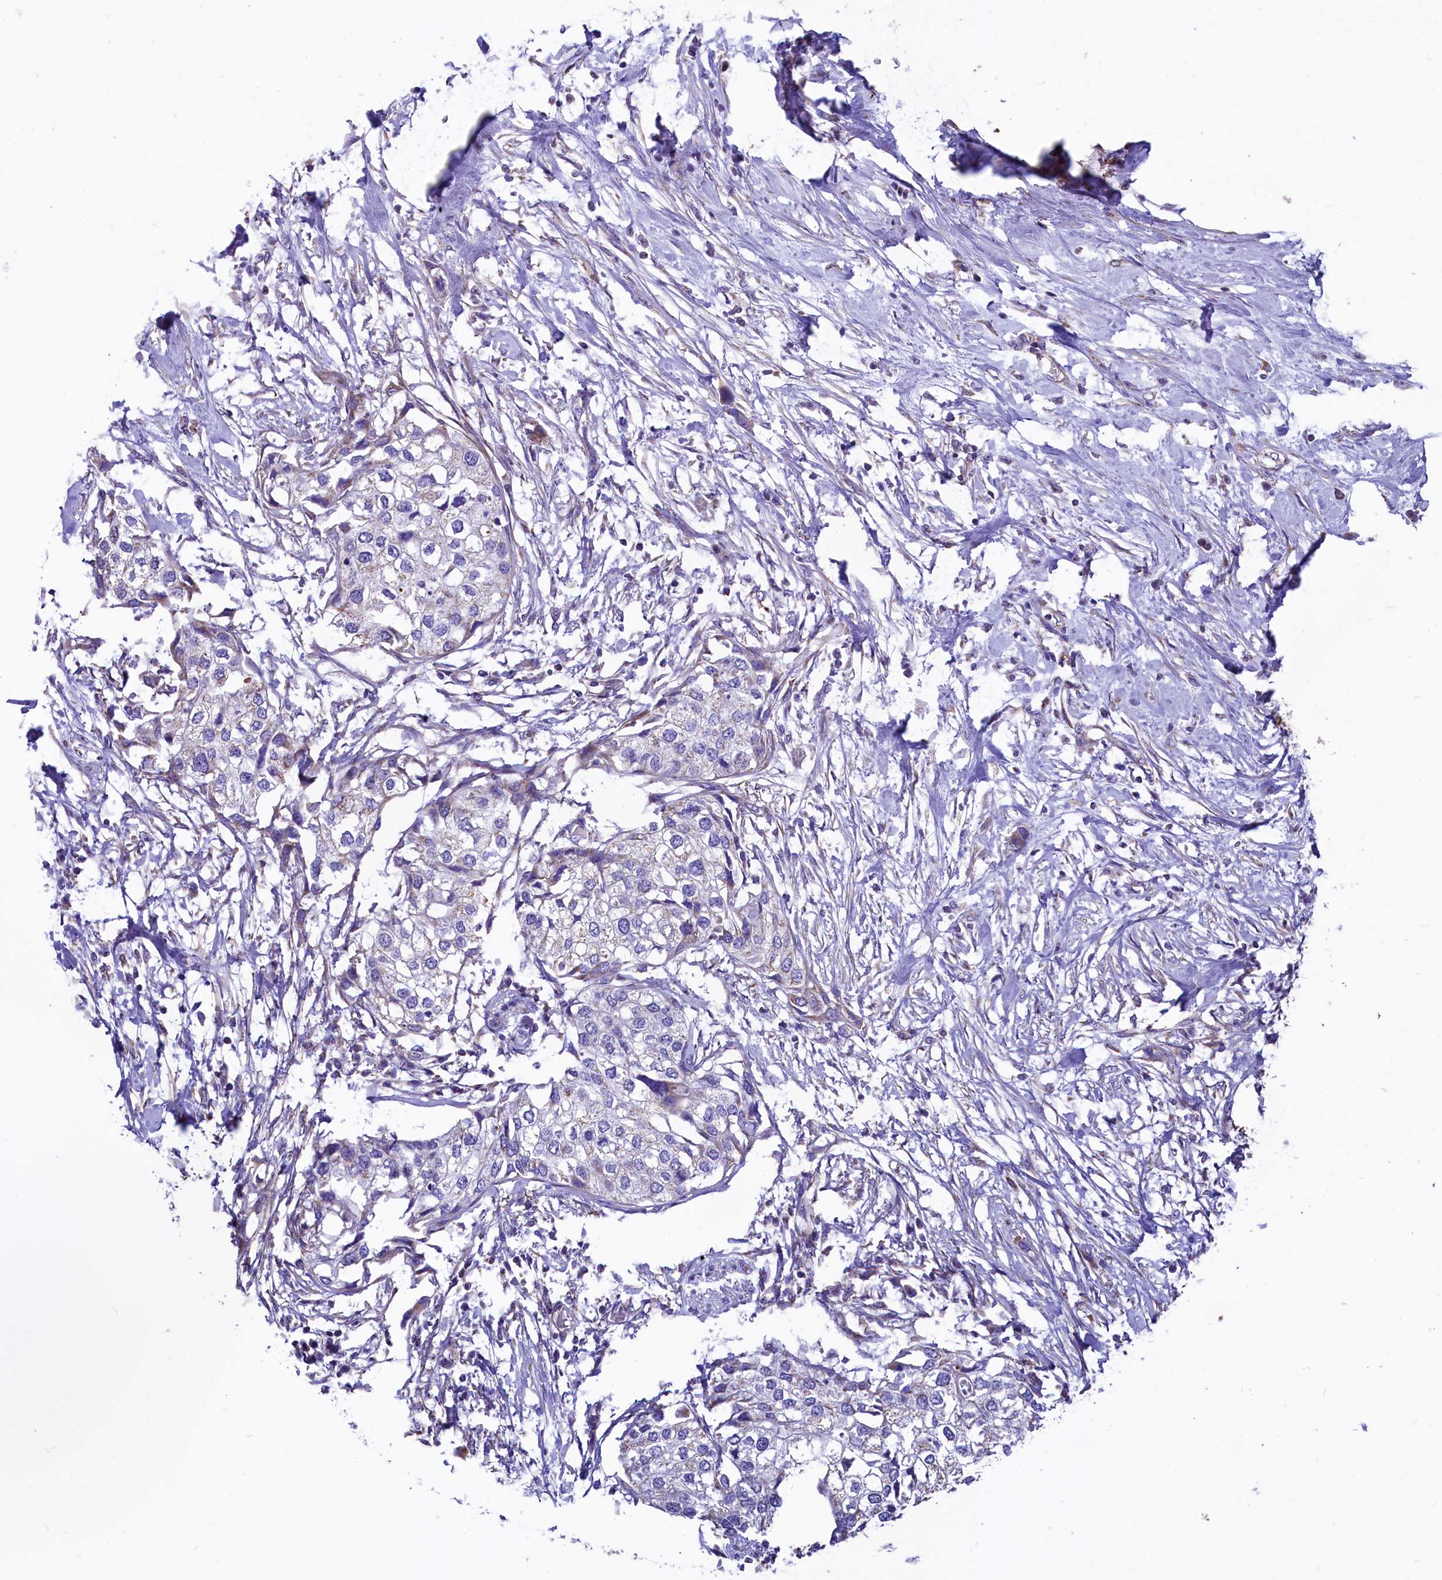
{"staining": {"intensity": "negative", "quantity": "none", "location": "none"}, "tissue": "urothelial cancer", "cell_type": "Tumor cells", "image_type": "cancer", "snomed": [{"axis": "morphology", "description": "Urothelial carcinoma, High grade"}, {"axis": "topography", "description": "Urinary bladder"}], "caption": "This is a micrograph of immunohistochemistry staining of urothelial cancer, which shows no expression in tumor cells.", "gene": "VWCE", "patient": {"sex": "male", "age": 64}}